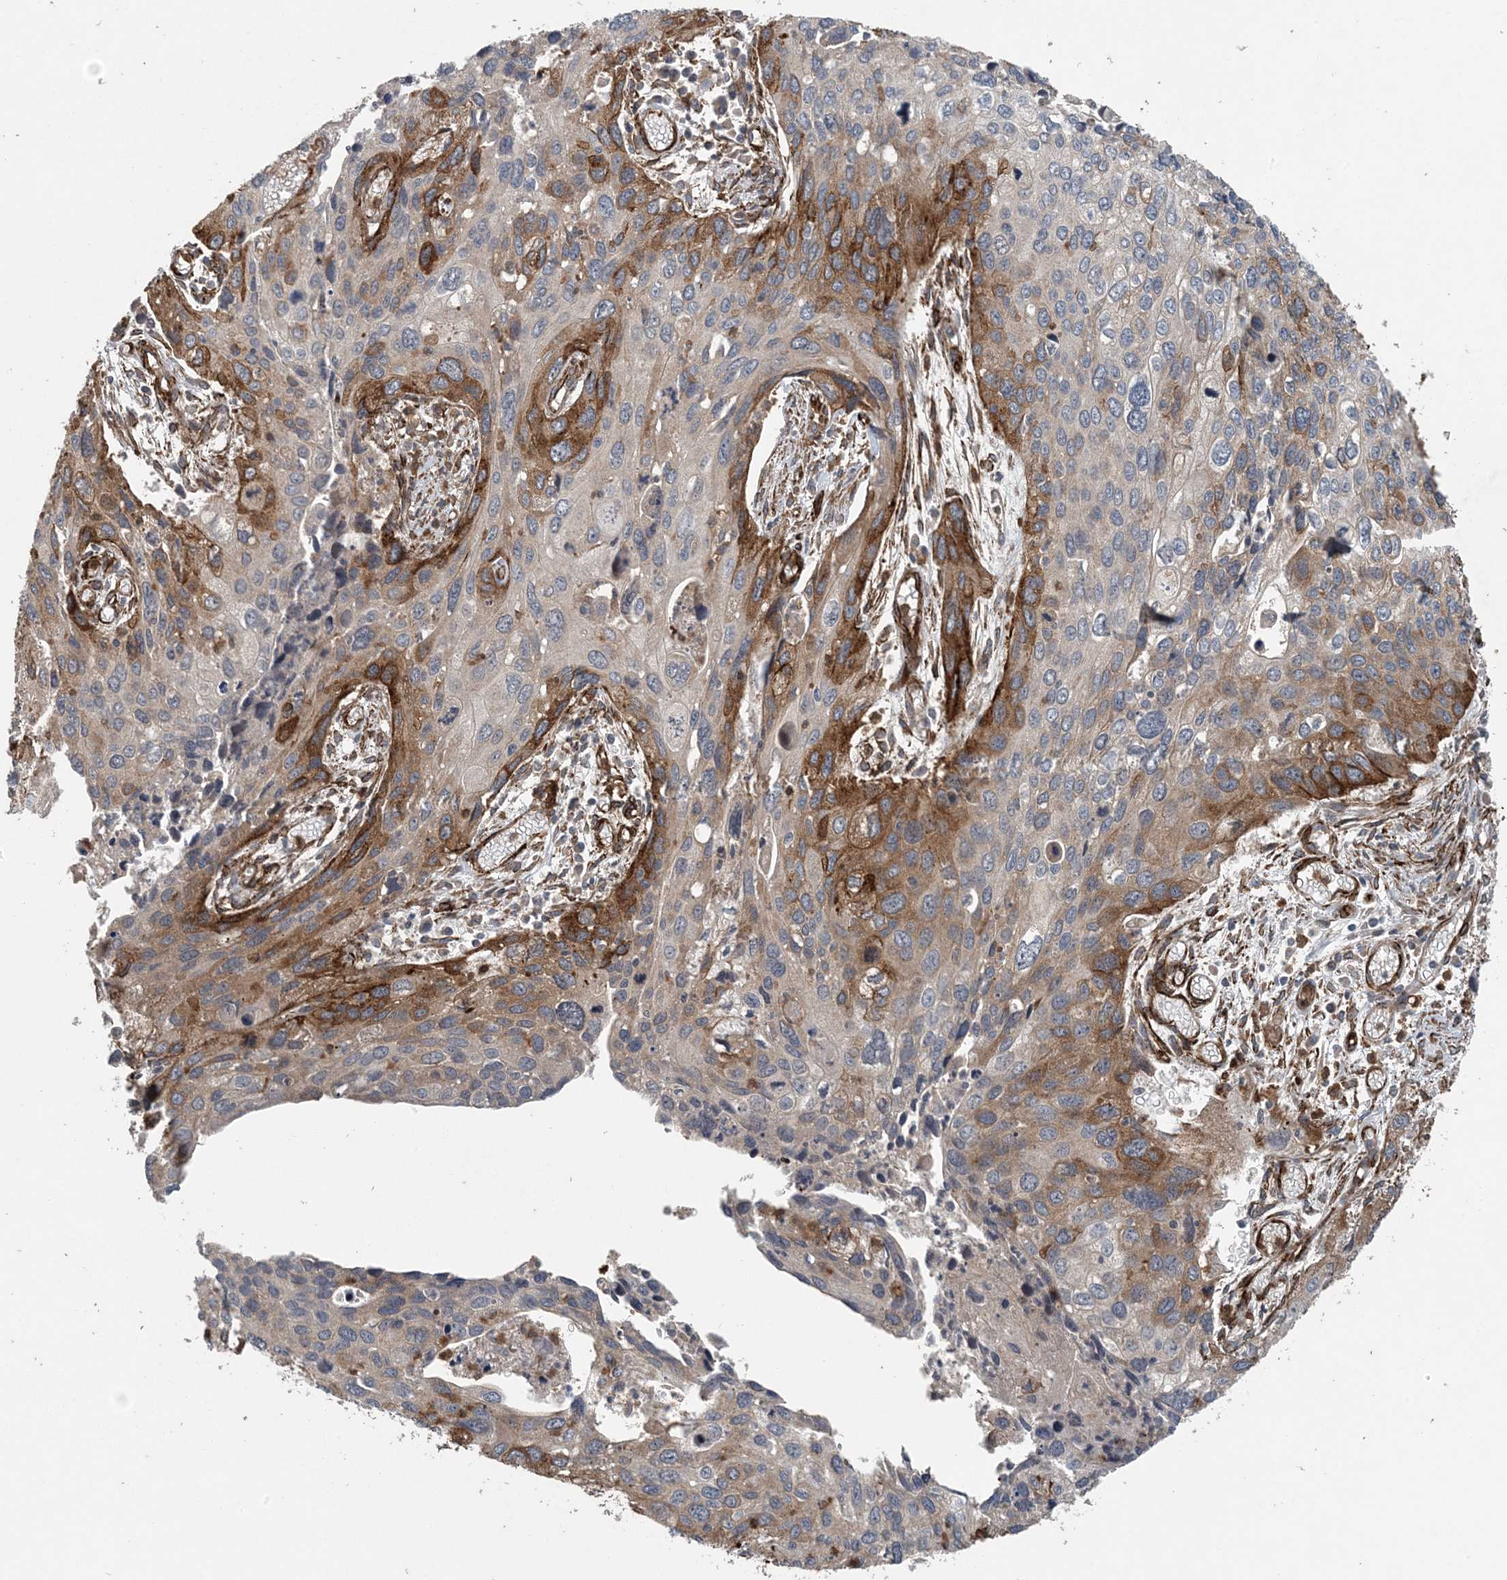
{"staining": {"intensity": "moderate", "quantity": "<25%", "location": "cytoplasmic/membranous"}, "tissue": "cervical cancer", "cell_type": "Tumor cells", "image_type": "cancer", "snomed": [{"axis": "morphology", "description": "Squamous cell carcinoma, NOS"}, {"axis": "topography", "description": "Cervix"}], "caption": "Moderate cytoplasmic/membranous protein expression is seen in about <25% of tumor cells in cervical cancer (squamous cell carcinoma).", "gene": "MYO9B", "patient": {"sex": "female", "age": 55}}